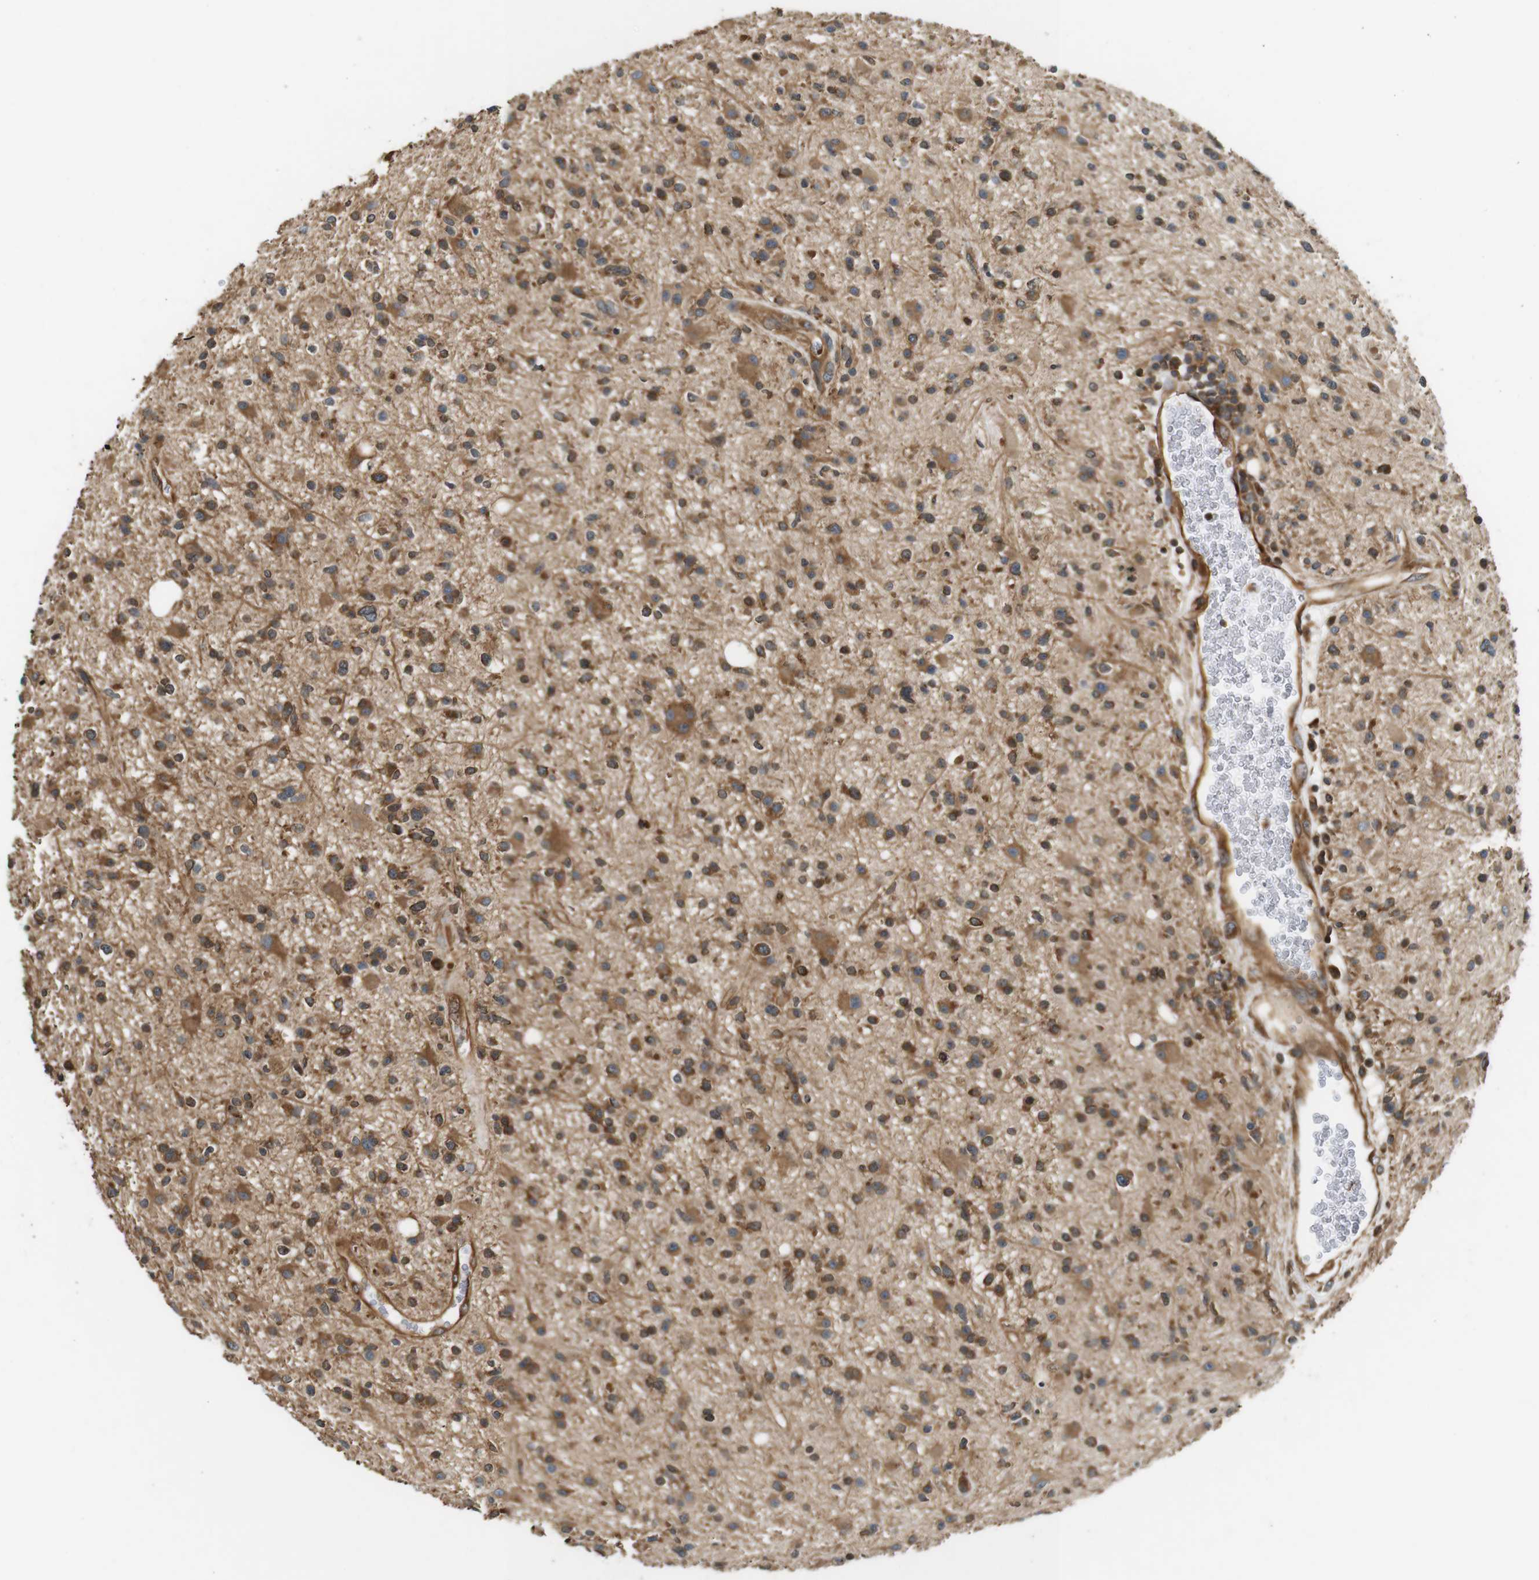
{"staining": {"intensity": "moderate", "quantity": ">75%", "location": "cytoplasmic/membranous"}, "tissue": "glioma", "cell_type": "Tumor cells", "image_type": "cancer", "snomed": [{"axis": "morphology", "description": "Glioma, malignant, High grade"}, {"axis": "topography", "description": "Brain"}], "caption": "Malignant glioma (high-grade) stained with IHC reveals moderate cytoplasmic/membranous expression in approximately >75% of tumor cells. (IHC, brightfield microscopy, high magnification).", "gene": "PA2G4", "patient": {"sex": "male", "age": 33}}